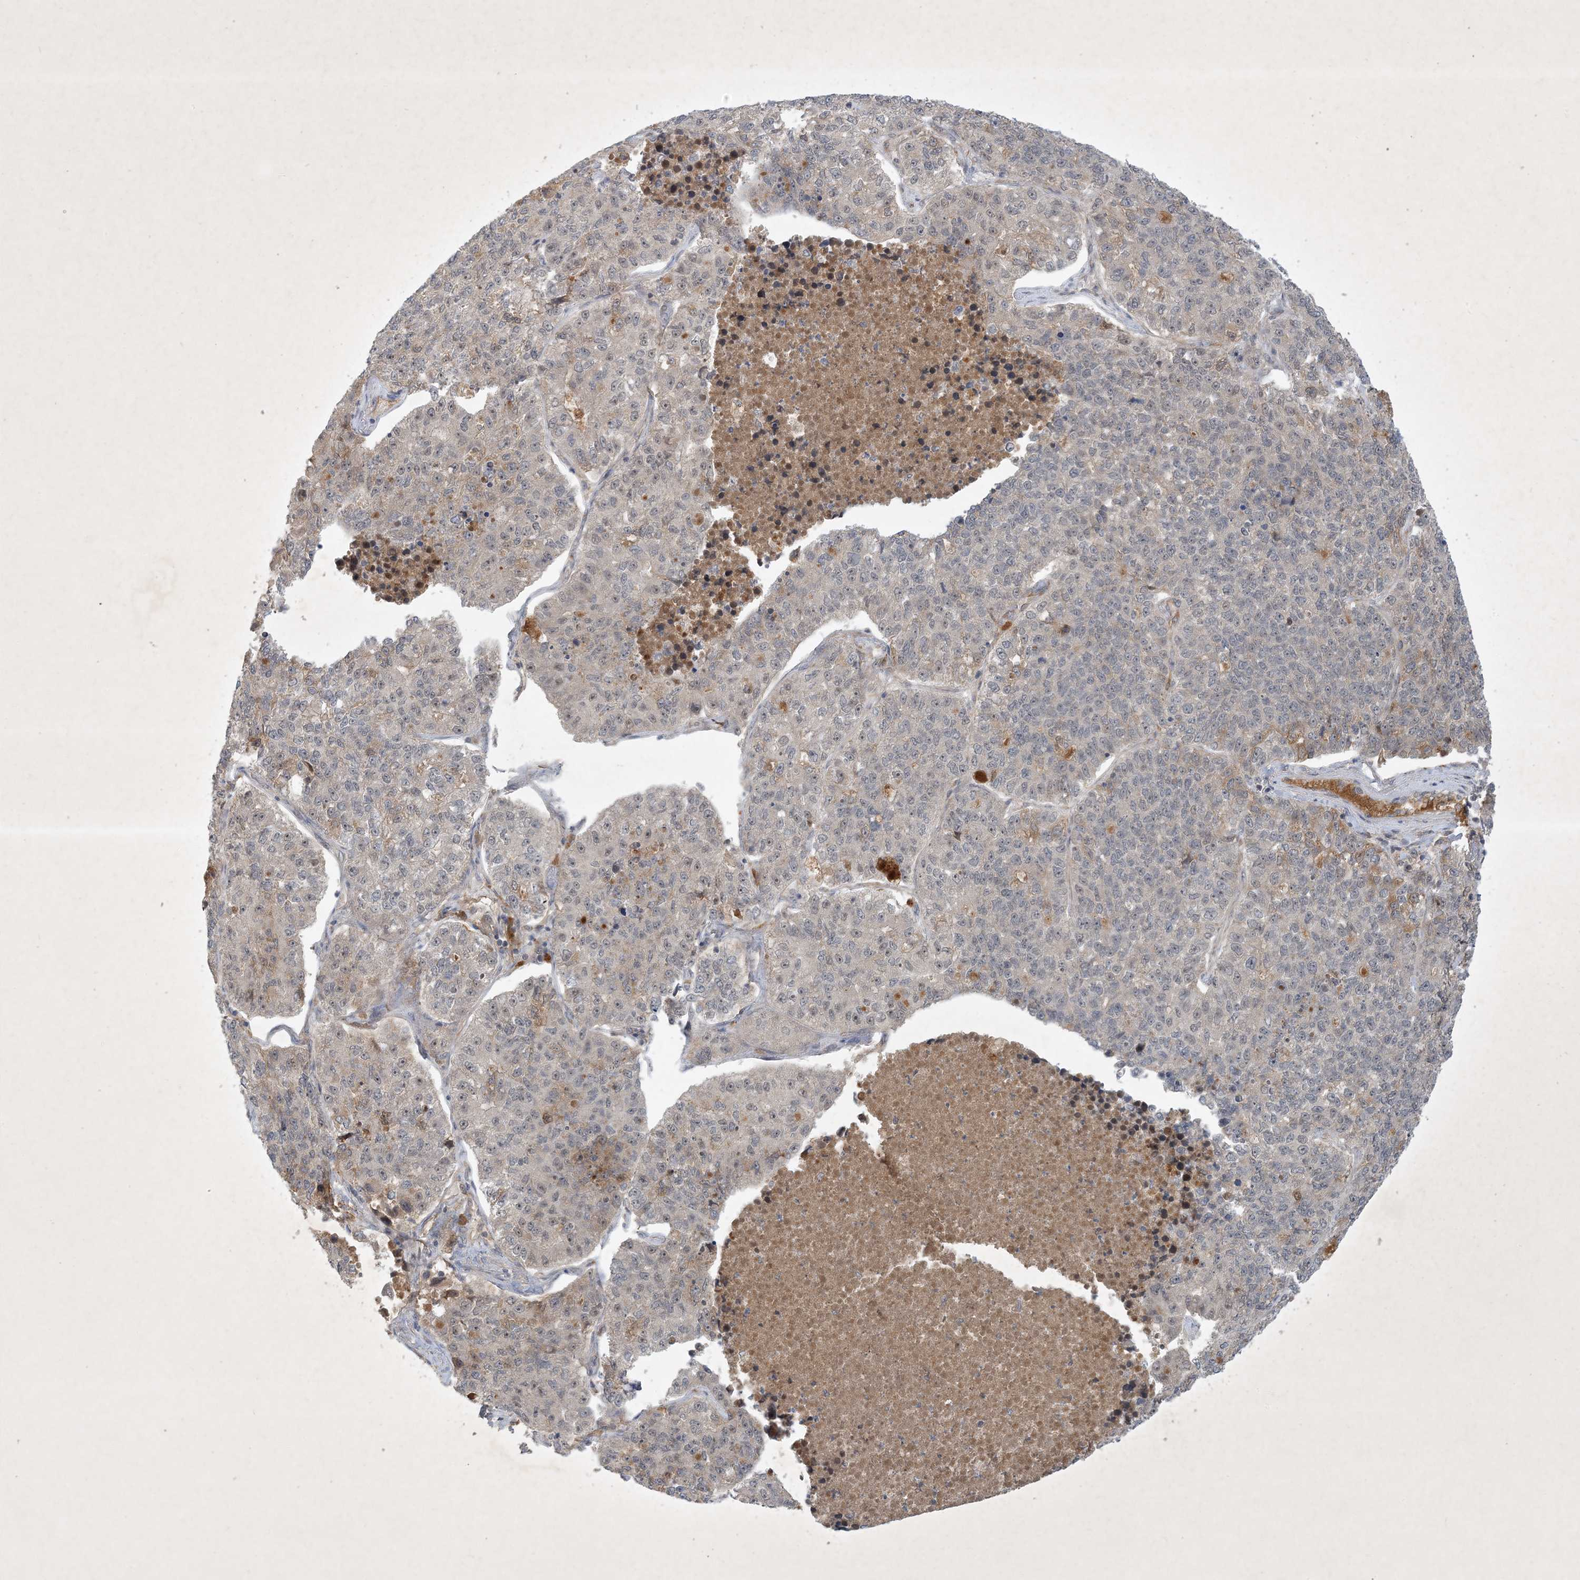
{"staining": {"intensity": "moderate", "quantity": "<25%", "location": "cytoplasmic/membranous,nuclear"}, "tissue": "lung cancer", "cell_type": "Tumor cells", "image_type": "cancer", "snomed": [{"axis": "morphology", "description": "Adenocarcinoma, NOS"}, {"axis": "topography", "description": "Lung"}], "caption": "This histopathology image exhibits IHC staining of human lung cancer, with low moderate cytoplasmic/membranous and nuclear staining in about <25% of tumor cells.", "gene": "ZCCHC4", "patient": {"sex": "male", "age": 49}}